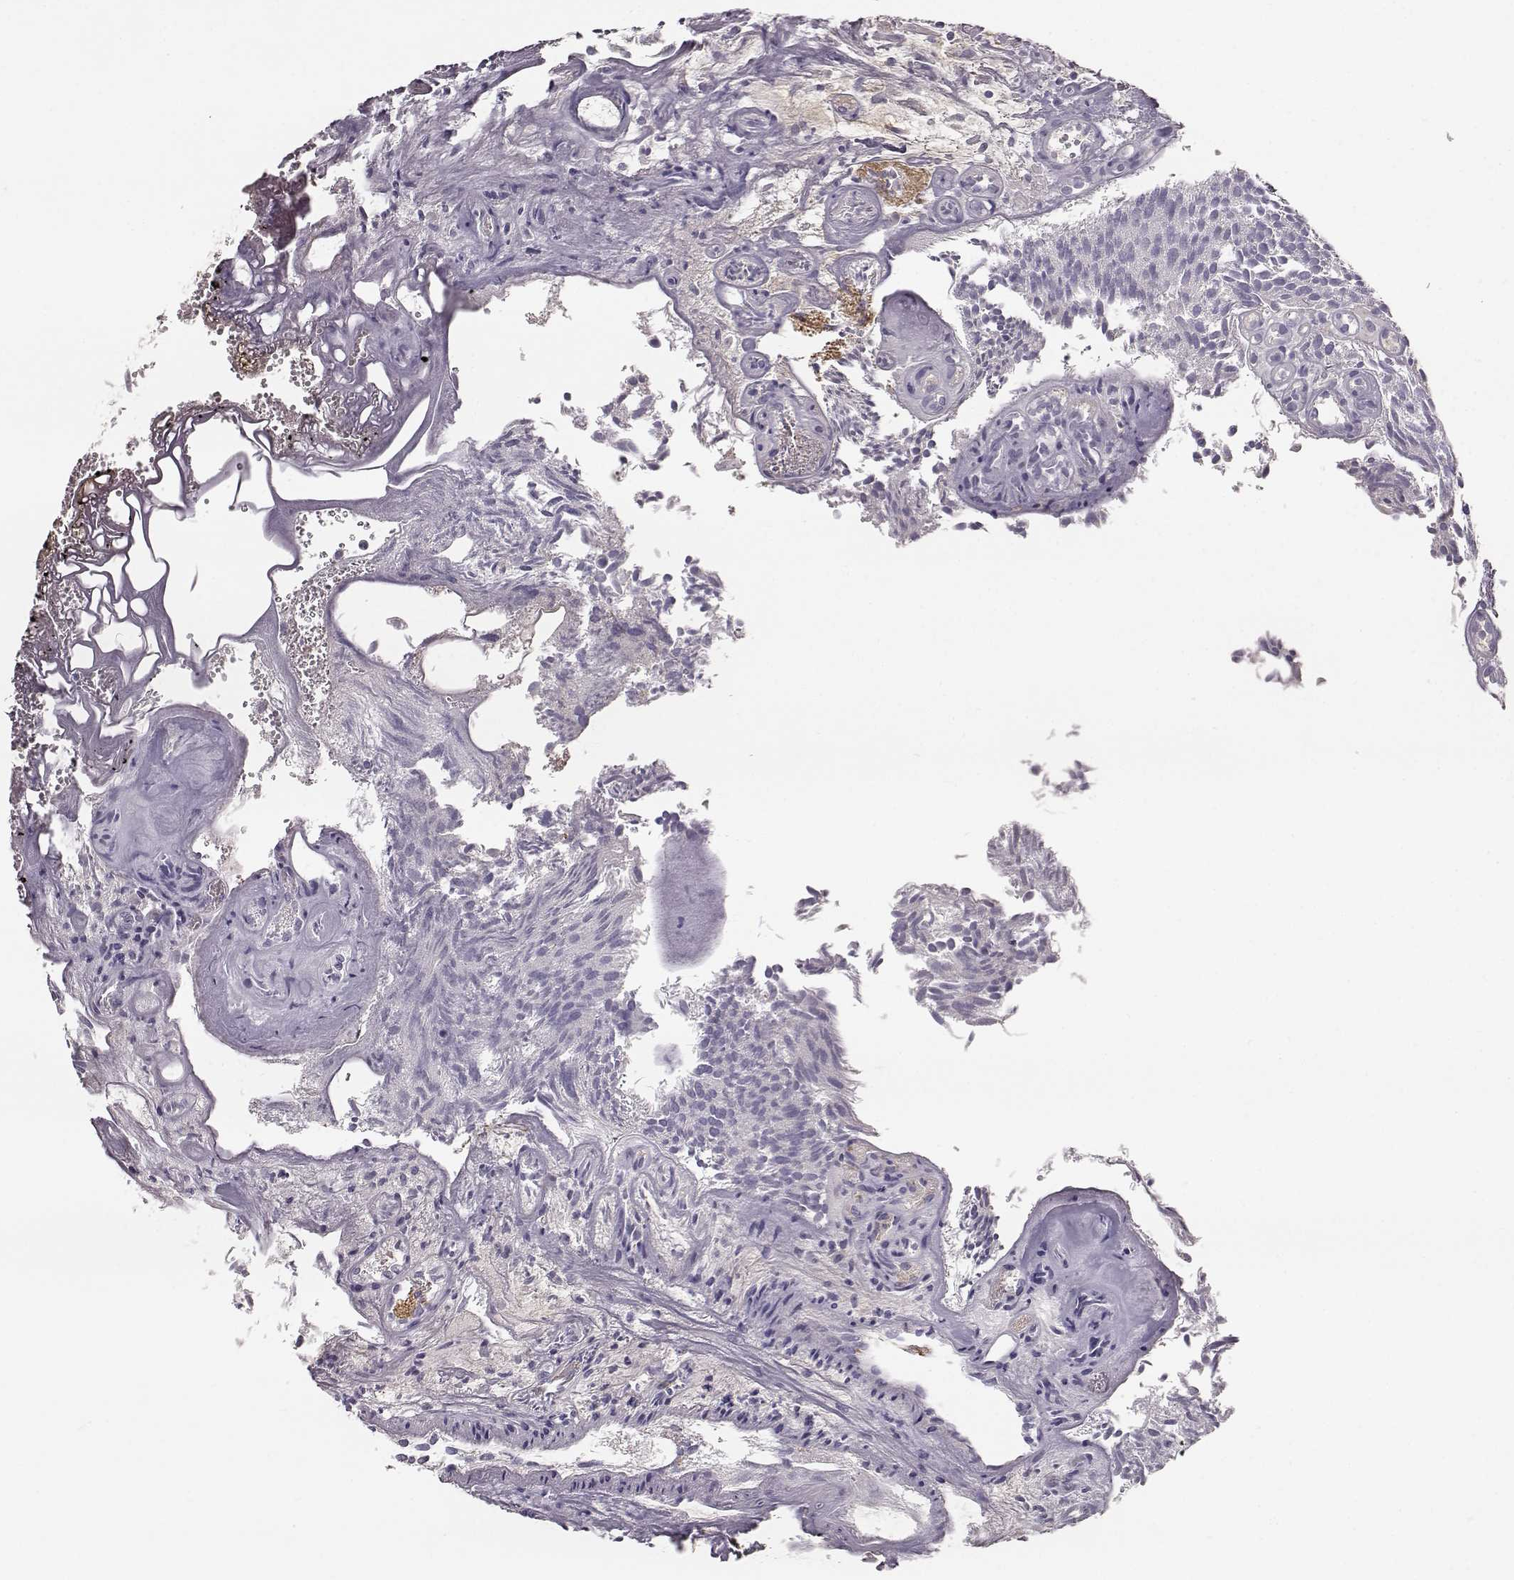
{"staining": {"intensity": "negative", "quantity": "none", "location": "none"}, "tissue": "urothelial cancer", "cell_type": "Tumor cells", "image_type": "cancer", "snomed": [{"axis": "morphology", "description": "Urothelial carcinoma, Low grade"}, {"axis": "topography", "description": "Urinary bladder"}], "caption": "Tumor cells are negative for brown protein staining in urothelial carcinoma (low-grade). The staining is performed using DAB brown chromogen with nuclei counter-stained in using hematoxylin.", "gene": "YJEFN3", "patient": {"sex": "female", "age": 87}}